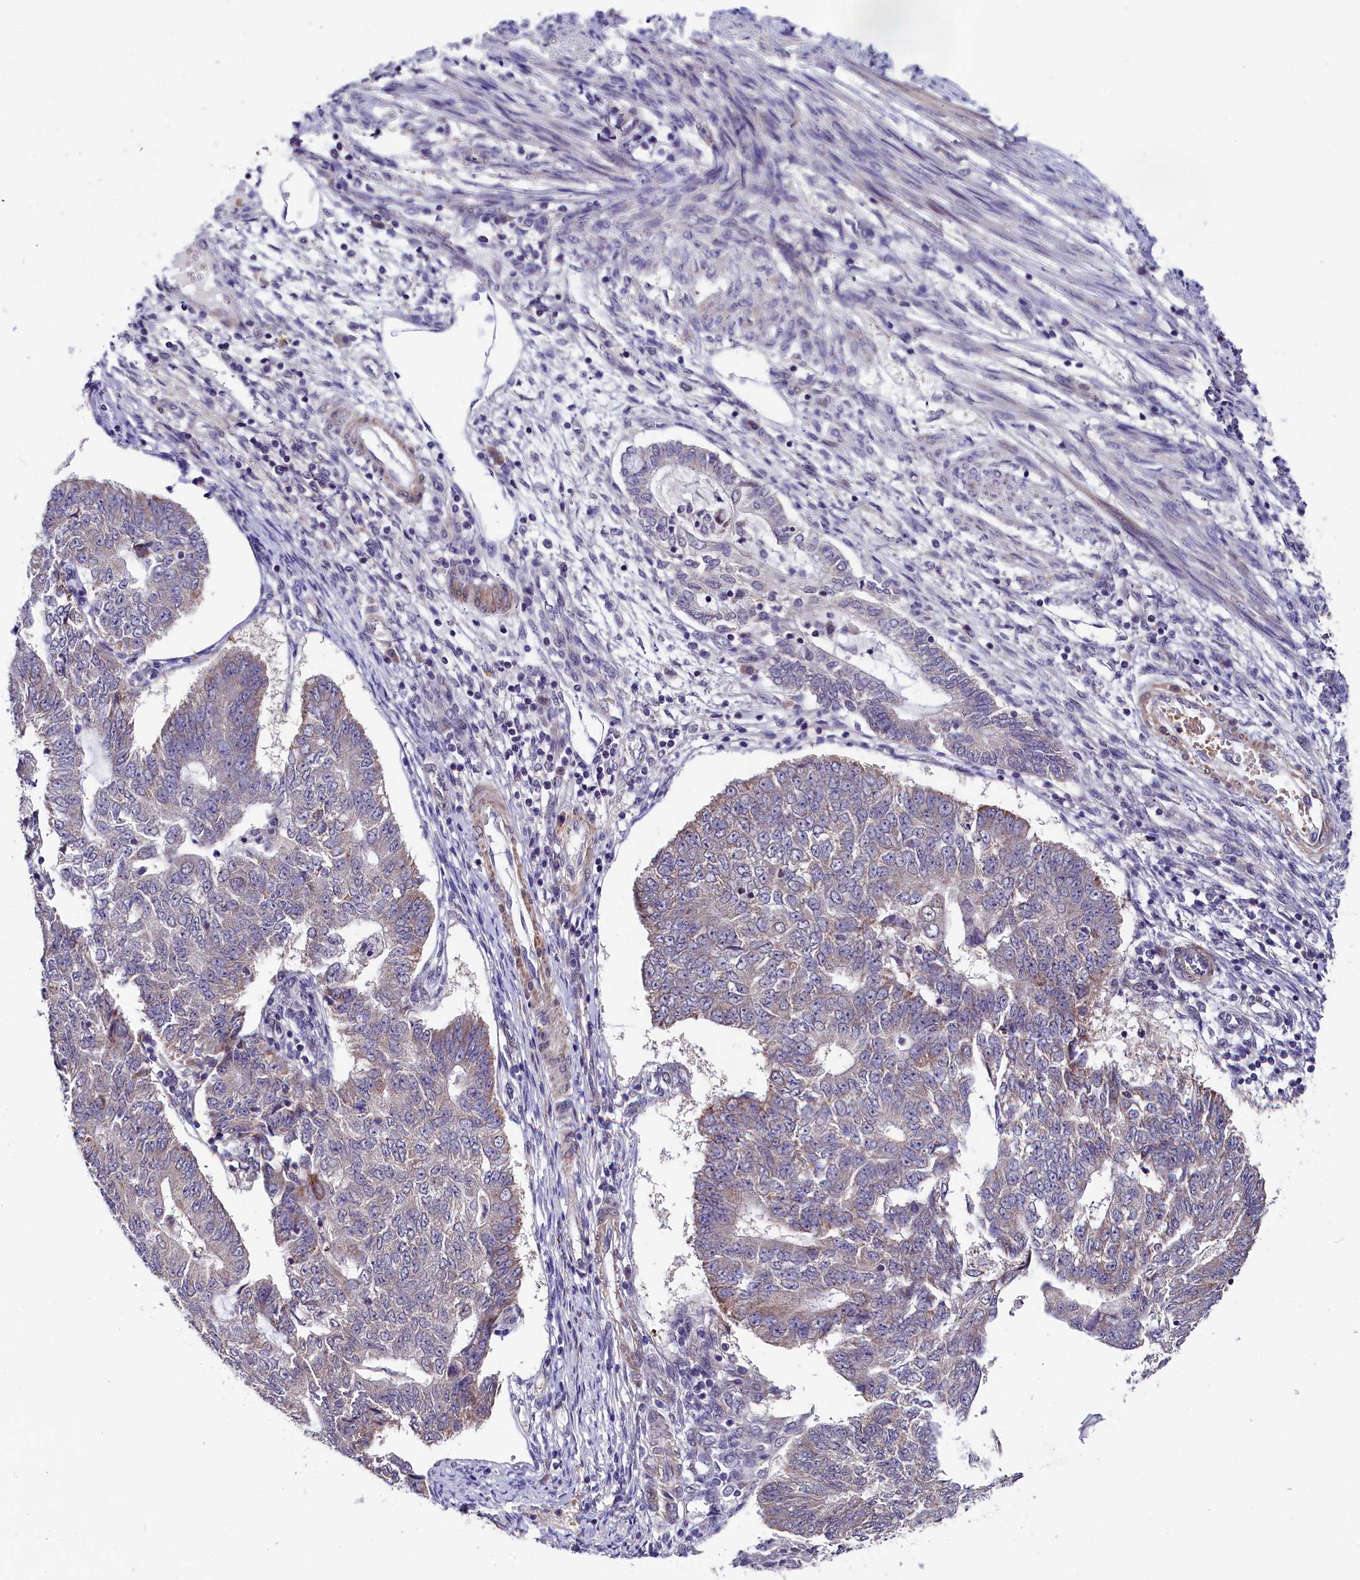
{"staining": {"intensity": "weak", "quantity": "25%-75%", "location": "cytoplasmic/membranous"}, "tissue": "endometrial cancer", "cell_type": "Tumor cells", "image_type": "cancer", "snomed": [{"axis": "morphology", "description": "Adenocarcinoma, NOS"}, {"axis": "topography", "description": "Endometrium"}], "caption": "A high-resolution histopathology image shows IHC staining of endometrial adenocarcinoma, which displays weak cytoplasmic/membranous expression in approximately 25%-75% of tumor cells.", "gene": "SLC39A6", "patient": {"sex": "female", "age": 32}}